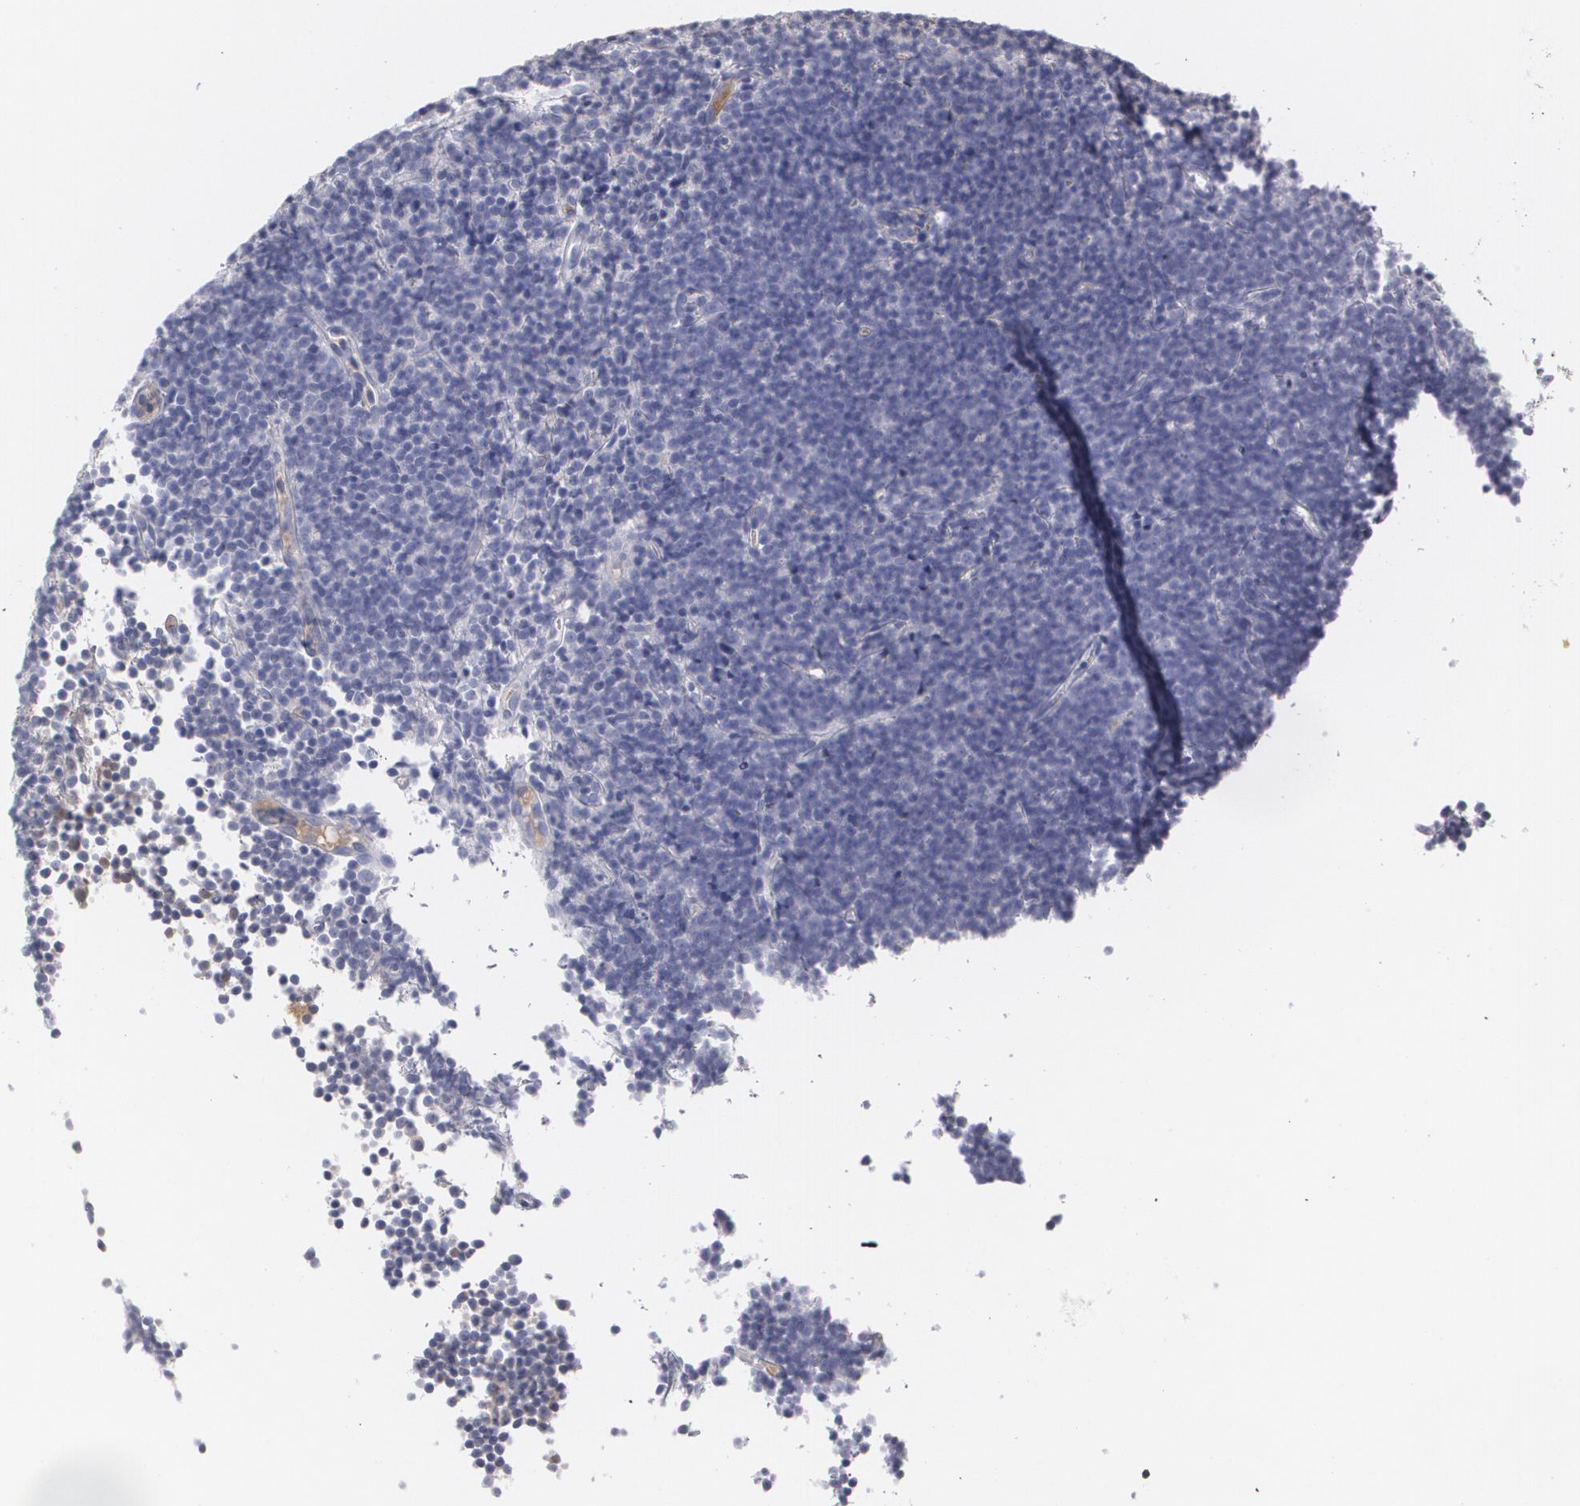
{"staining": {"intensity": "negative", "quantity": "none", "location": "none"}, "tissue": "lymphoma", "cell_type": "Tumor cells", "image_type": "cancer", "snomed": [{"axis": "morphology", "description": "Malignant lymphoma, non-Hodgkin's type, Low grade"}, {"axis": "topography", "description": "Lymph node"}], "caption": "The image demonstrates no staining of tumor cells in malignant lymphoma, non-Hodgkin's type (low-grade).", "gene": "SERPINA1", "patient": {"sex": "male", "age": 57}}